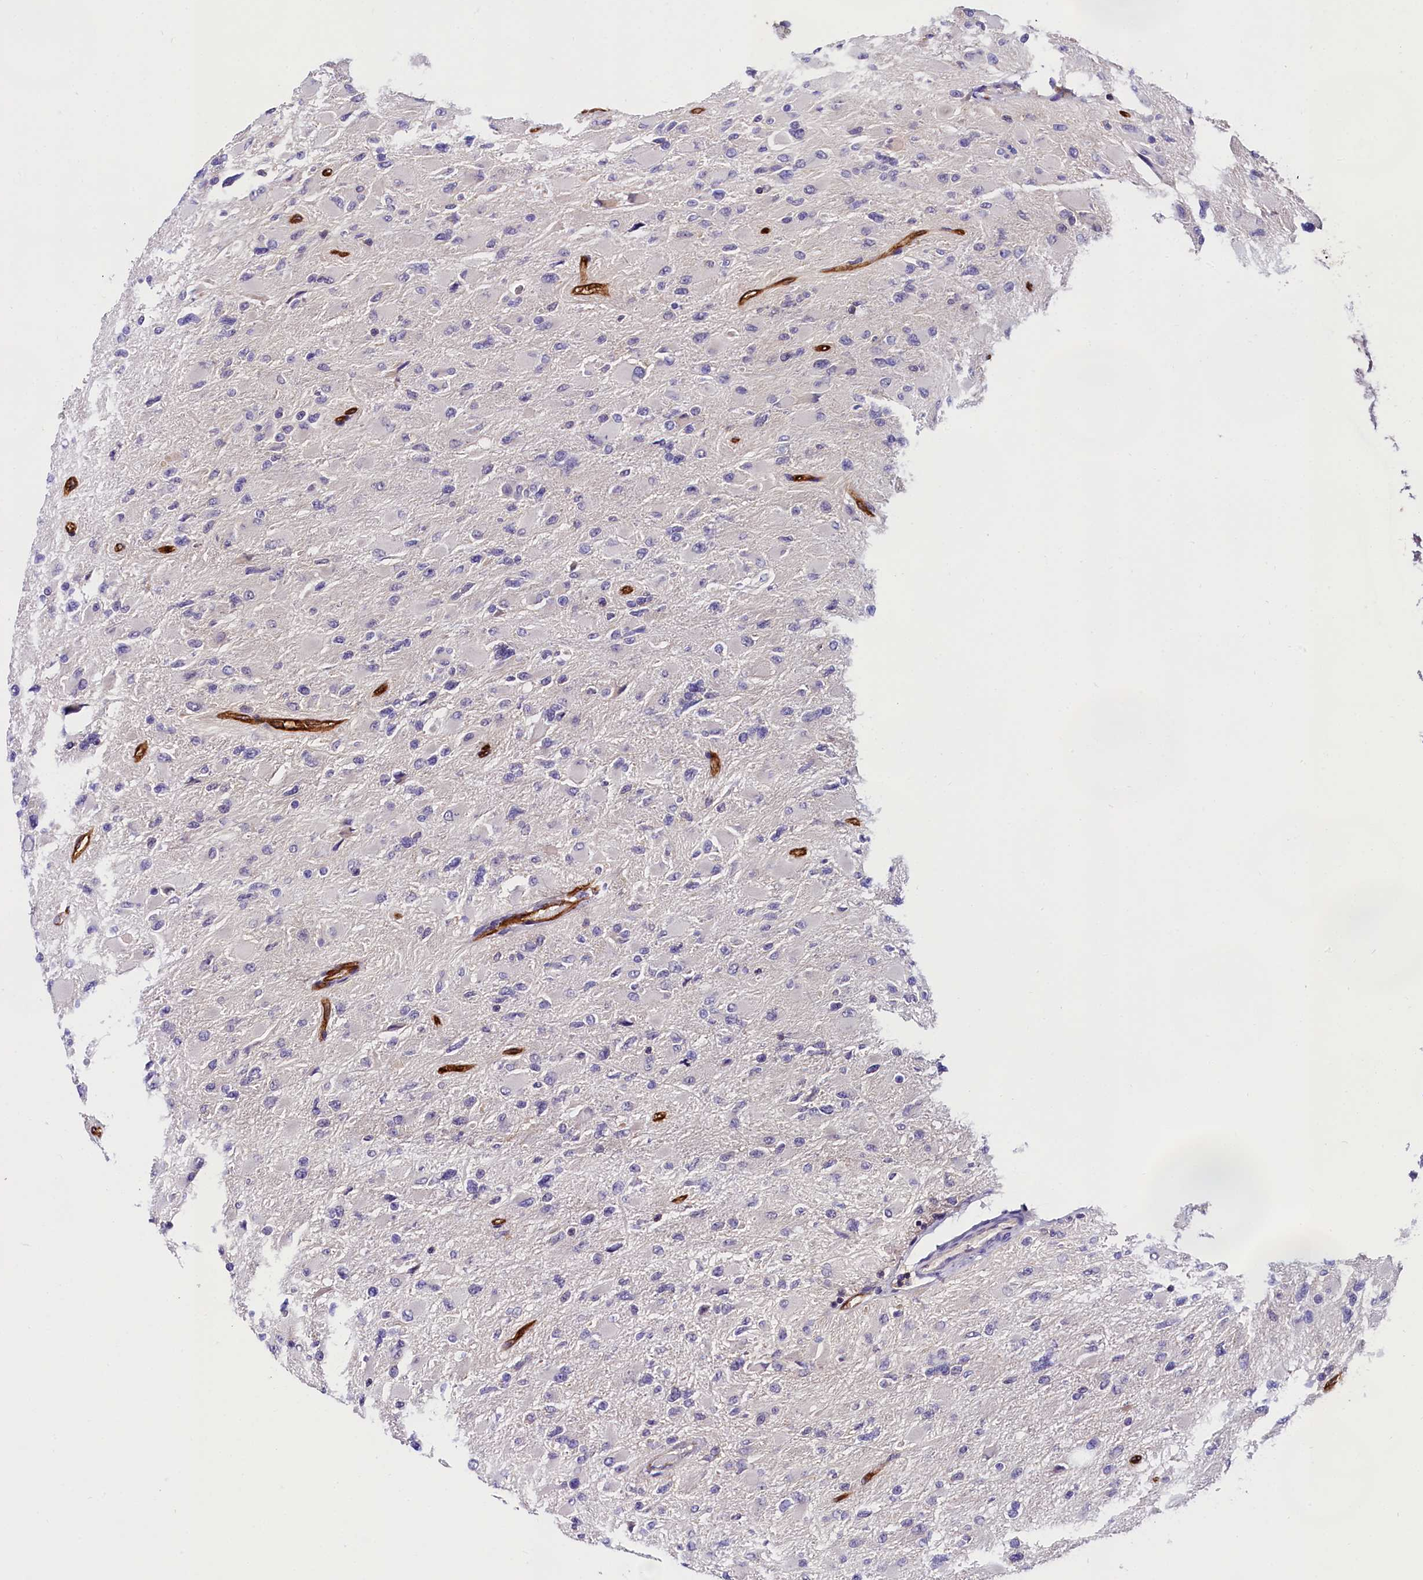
{"staining": {"intensity": "negative", "quantity": "none", "location": "none"}, "tissue": "glioma", "cell_type": "Tumor cells", "image_type": "cancer", "snomed": [{"axis": "morphology", "description": "Glioma, malignant, High grade"}, {"axis": "topography", "description": "Cerebral cortex"}], "caption": "Tumor cells show no significant protein expression in malignant glioma (high-grade).", "gene": "OAS3", "patient": {"sex": "female", "age": 36}}